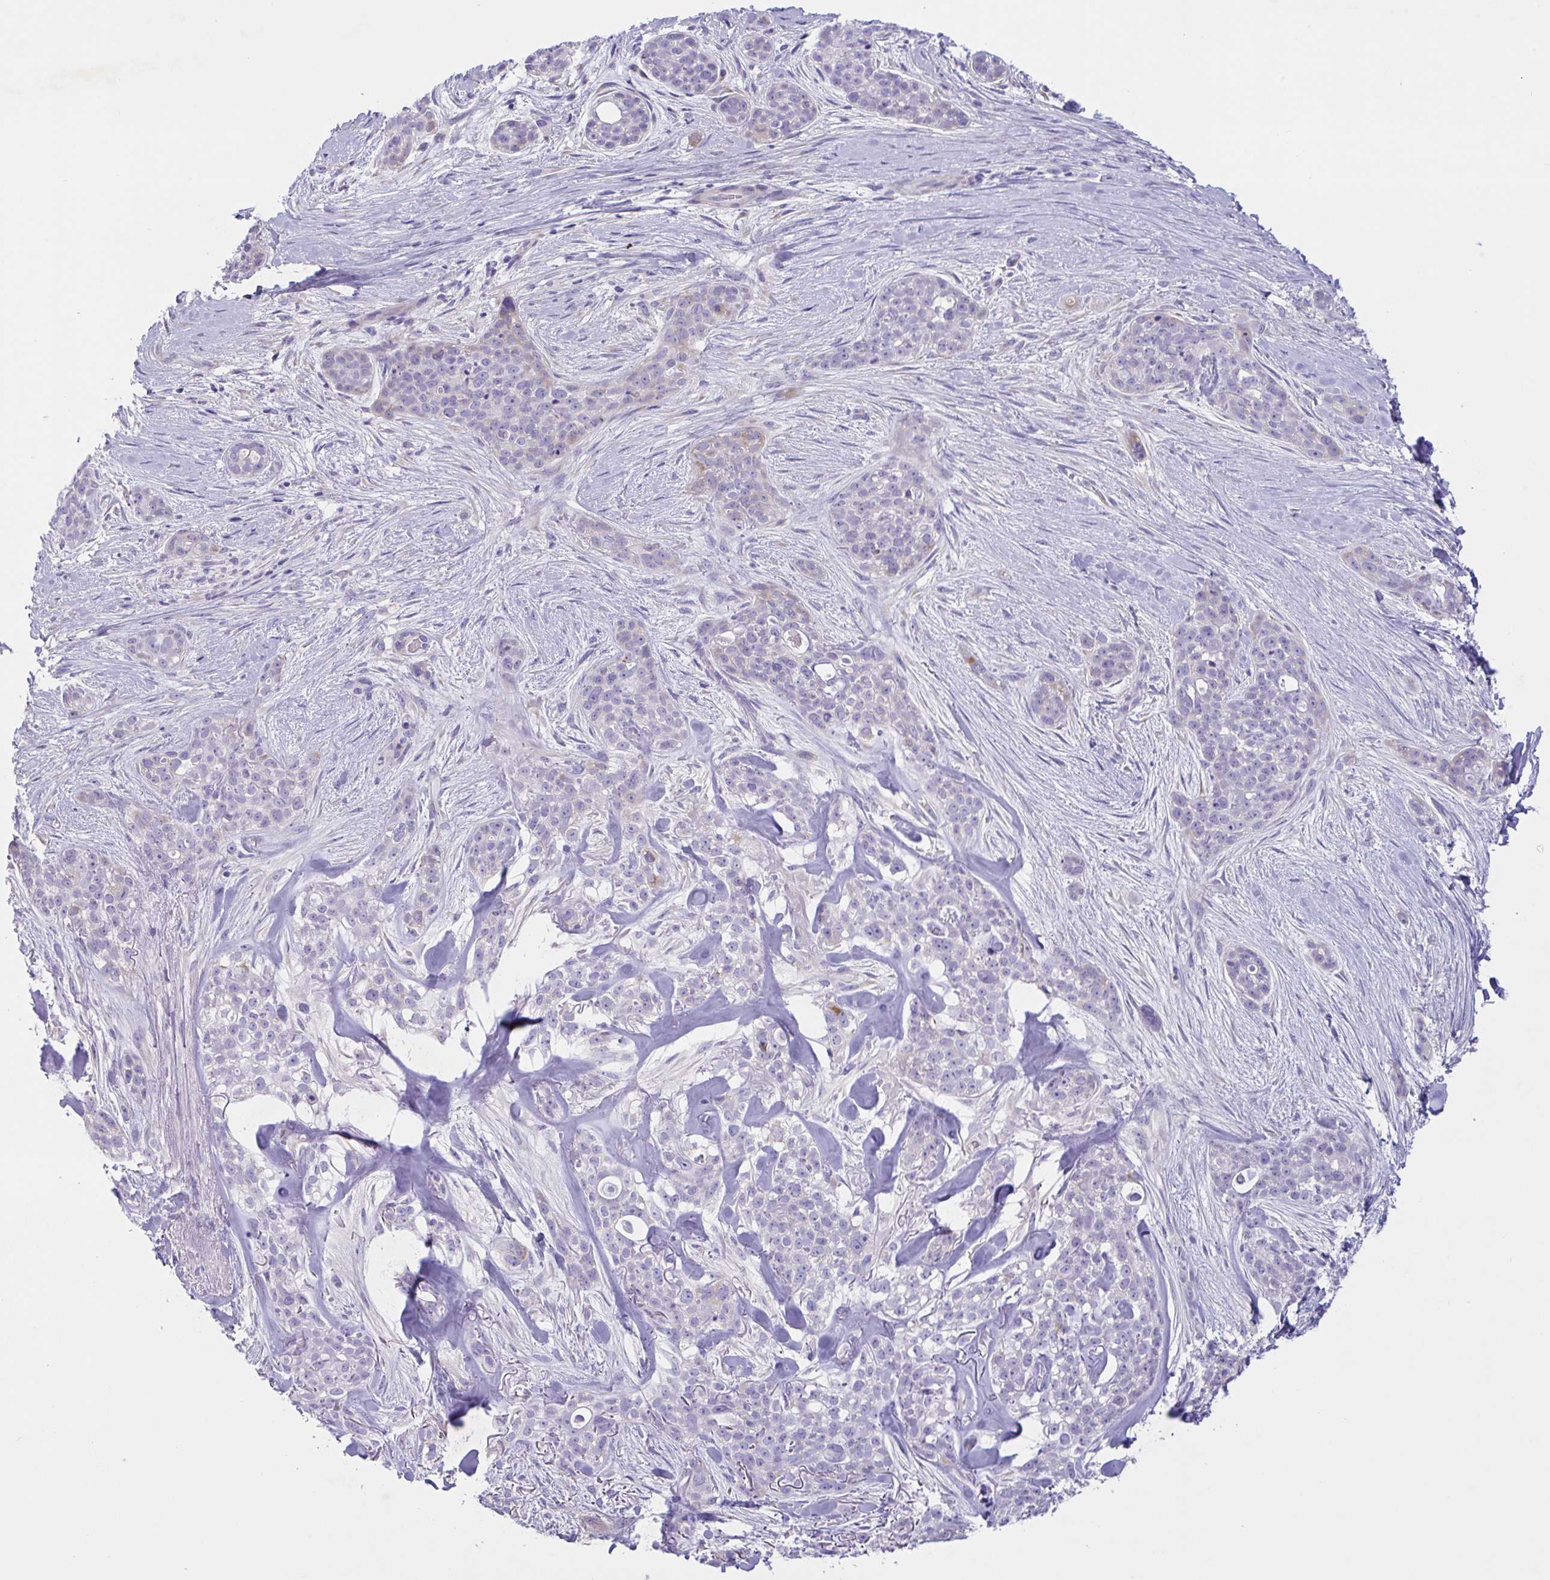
{"staining": {"intensity": "negative", "quantity": "none", "location": "none"}, "tissue": "skin cancer", "cell_type": "Tumor cells", "image_type": "cancer", "snomed": [{"axis": "morphology", "description": "Basal cell carcinoma"}, {"axis": "topography", "description": "Skin"}], "caption": "This micrograph is of skin cancer (basal cell carcinoma) stained with immunohistochemistry to label a protein in brown with the nuclei are counter-stained blue. There is no expression in tumor cells.", "gene": "FAM86B1", "patient": {"sex": "female", "age": 79}}